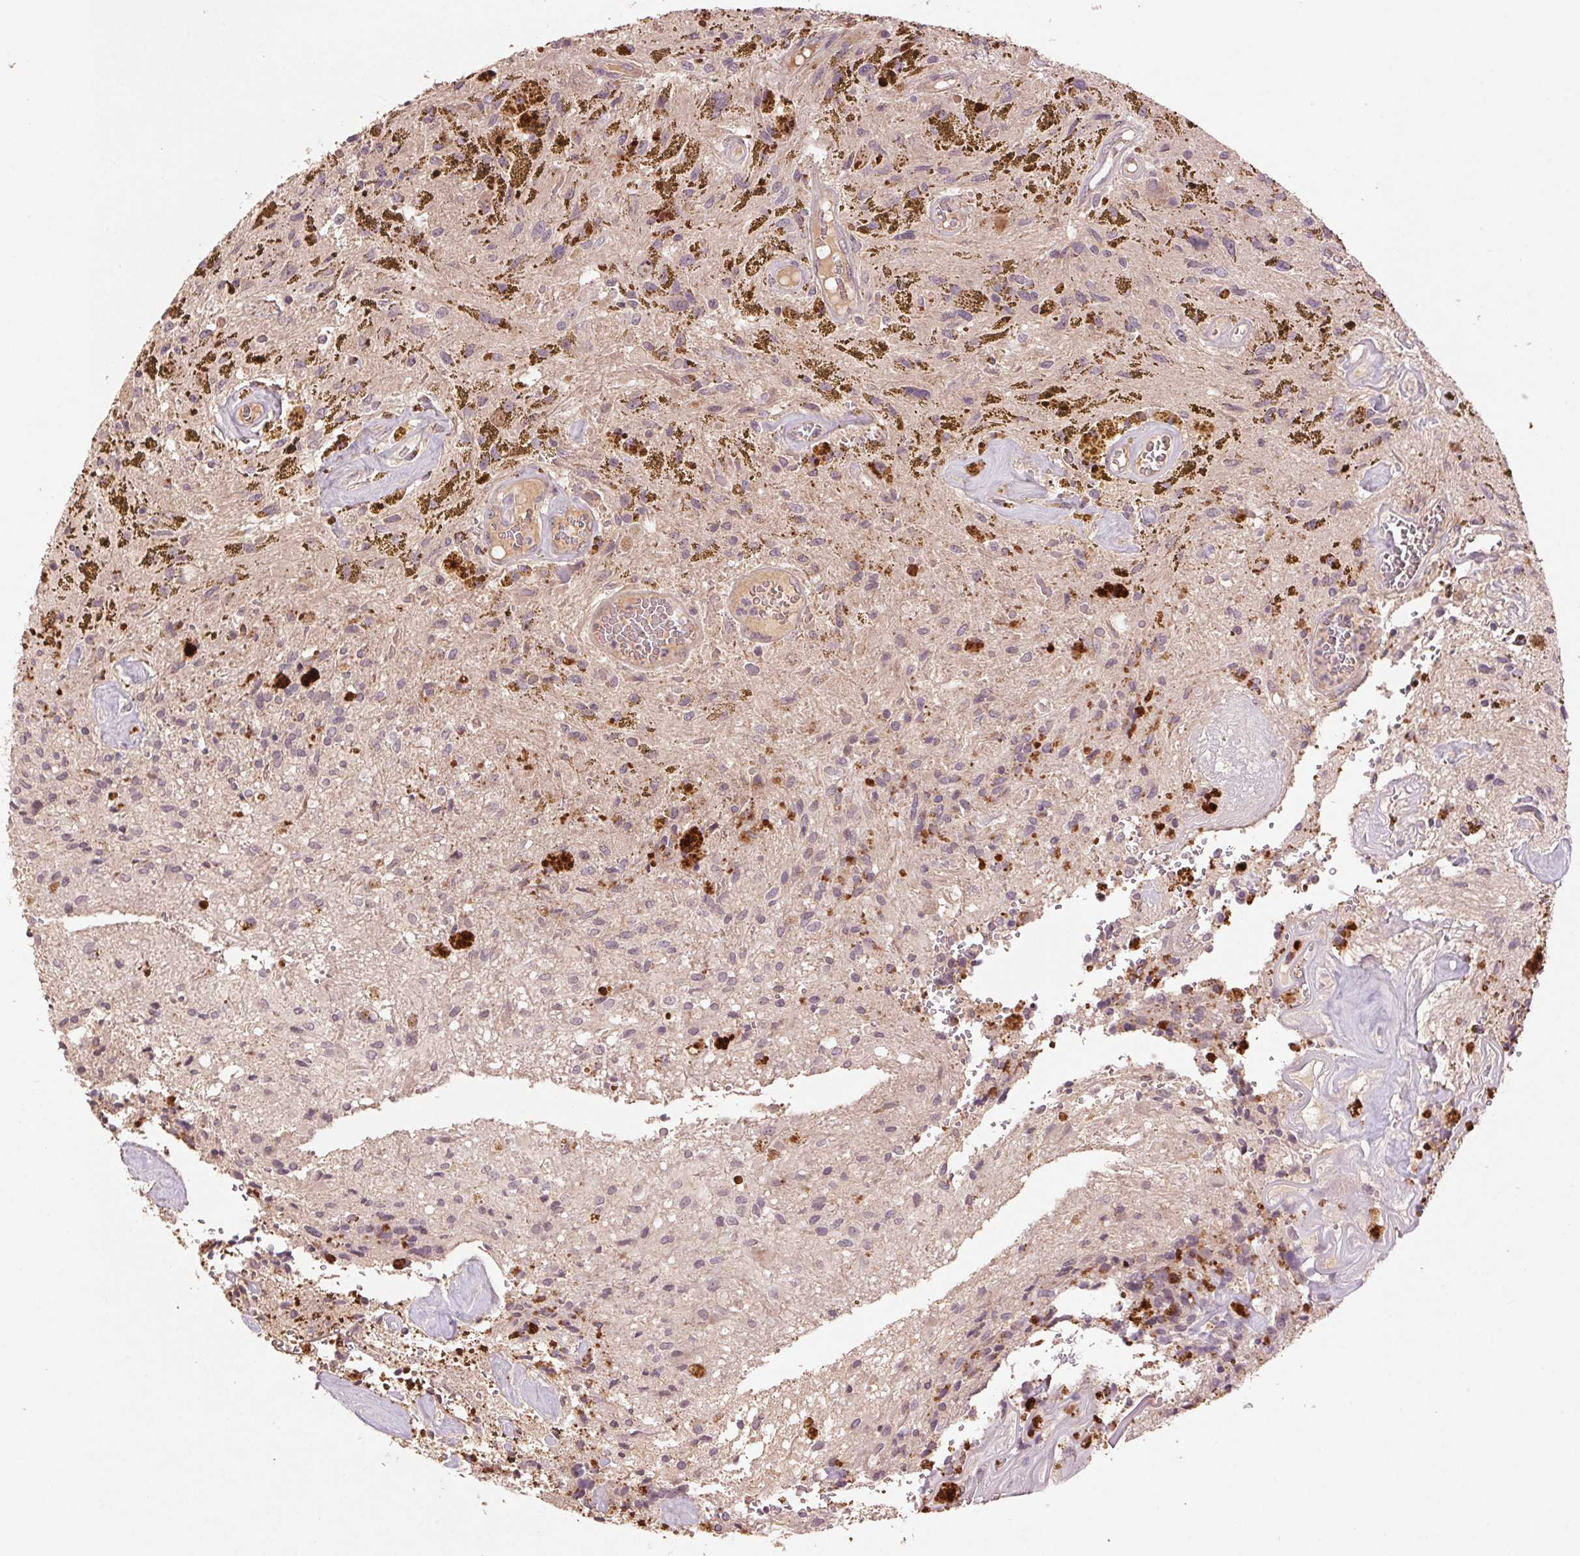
{"staining": {"intensity": "negative", "quantity": "none", "location": "none"}, "tissue": "glioma", "cell_type": "Tumor cells", "image_type": "cancer", "snomed": [{"axis": "morphology", "description": "Glioma, malignant, Low grade"}, {"axis": "topography", "description": "Cerebellum"}], "caption": "Malignant glioma (low-grade) stained for a protein using immunohistochemistry (IHC) exhibits no expression tumor cells.", "gene": "SMLR1", "patient": {"sex": "female", "age": 14}}